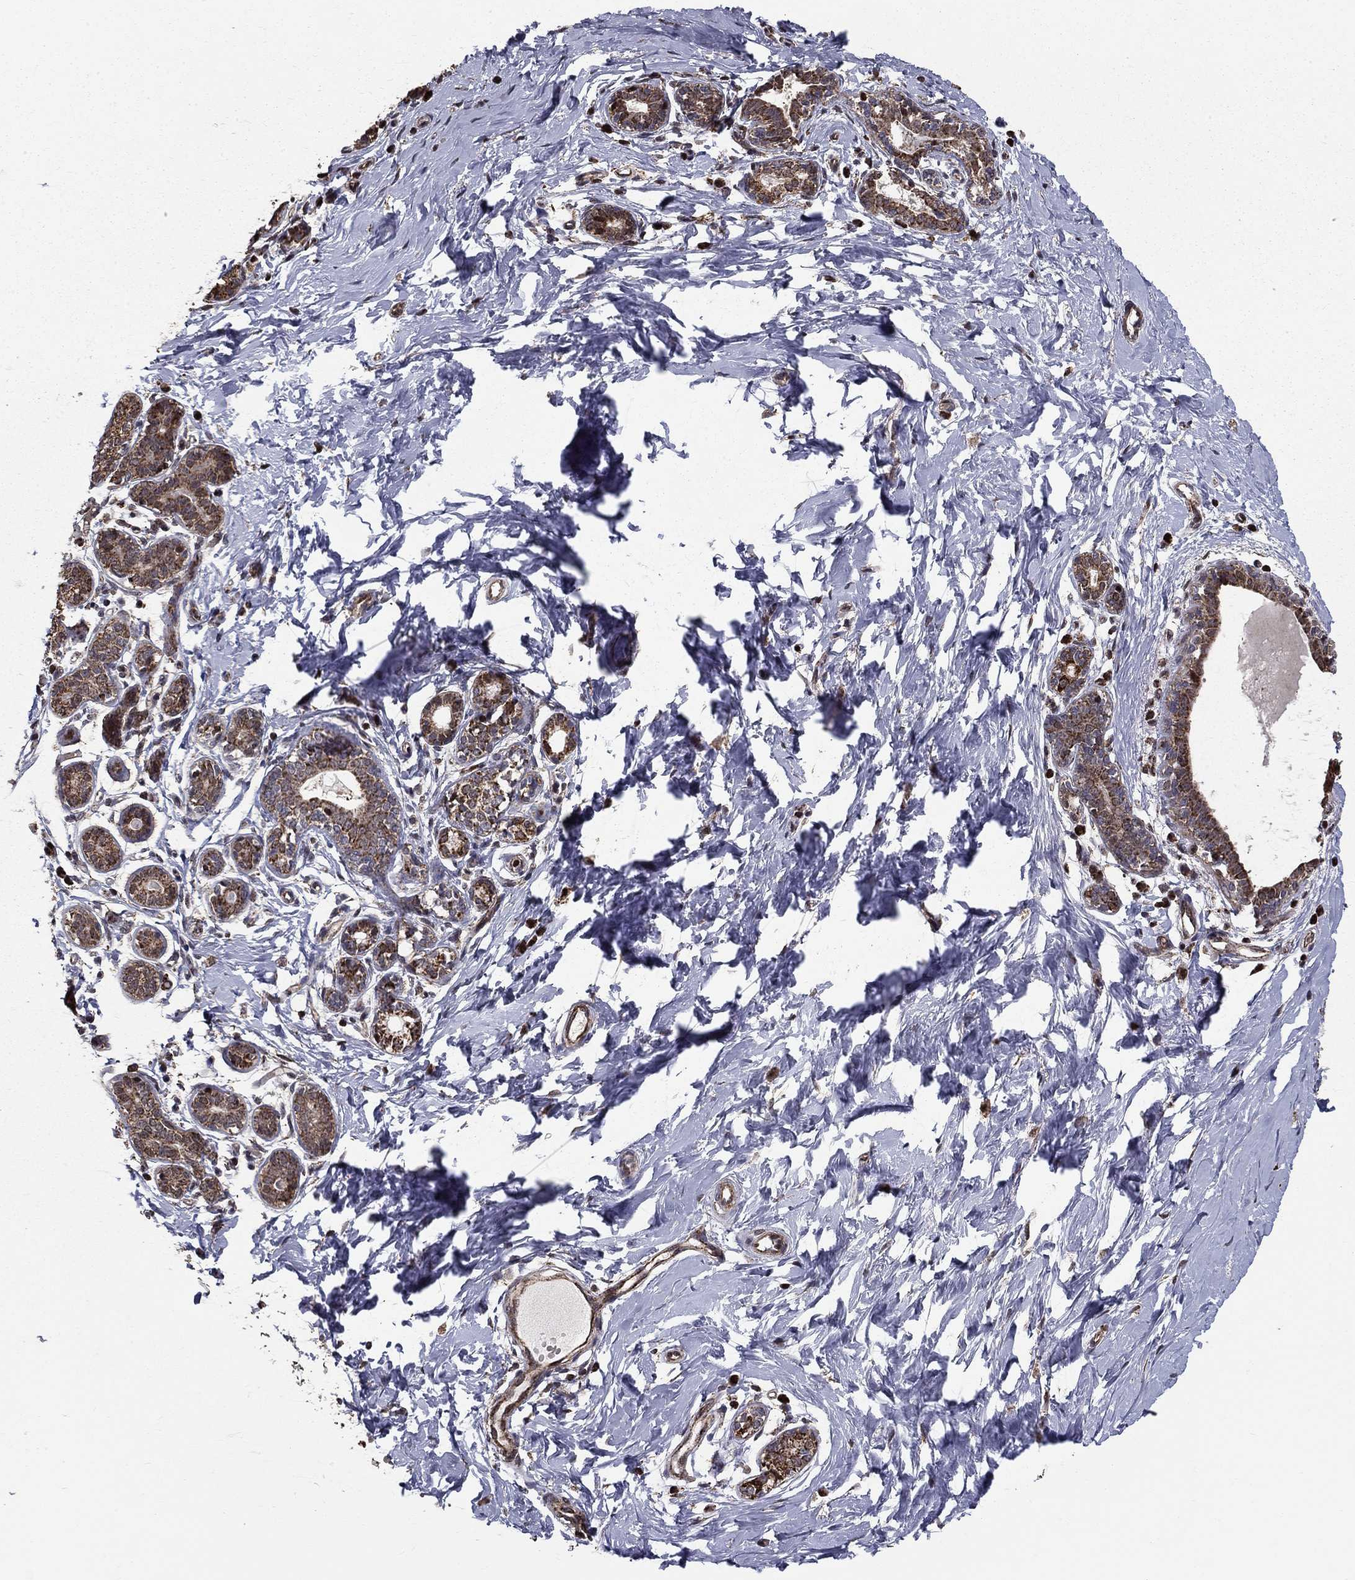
{"staining": {"intensity": "negative", "quantity": "none", "location": "none"}, "tissue": "breast", "cell_type": "Adipocytes", "image_type": "normal", "snomed": [{"axis": "morphology", "description": "Normal tissue, NOS"}, {"axis": "topography", "description": "Breast"}], "caption": "This is an immunohistochemistry image of benign breast. There is no expression in adipocytes.", "gene": "ACOT13", "patient": {"sex": "female", "age": 37}}